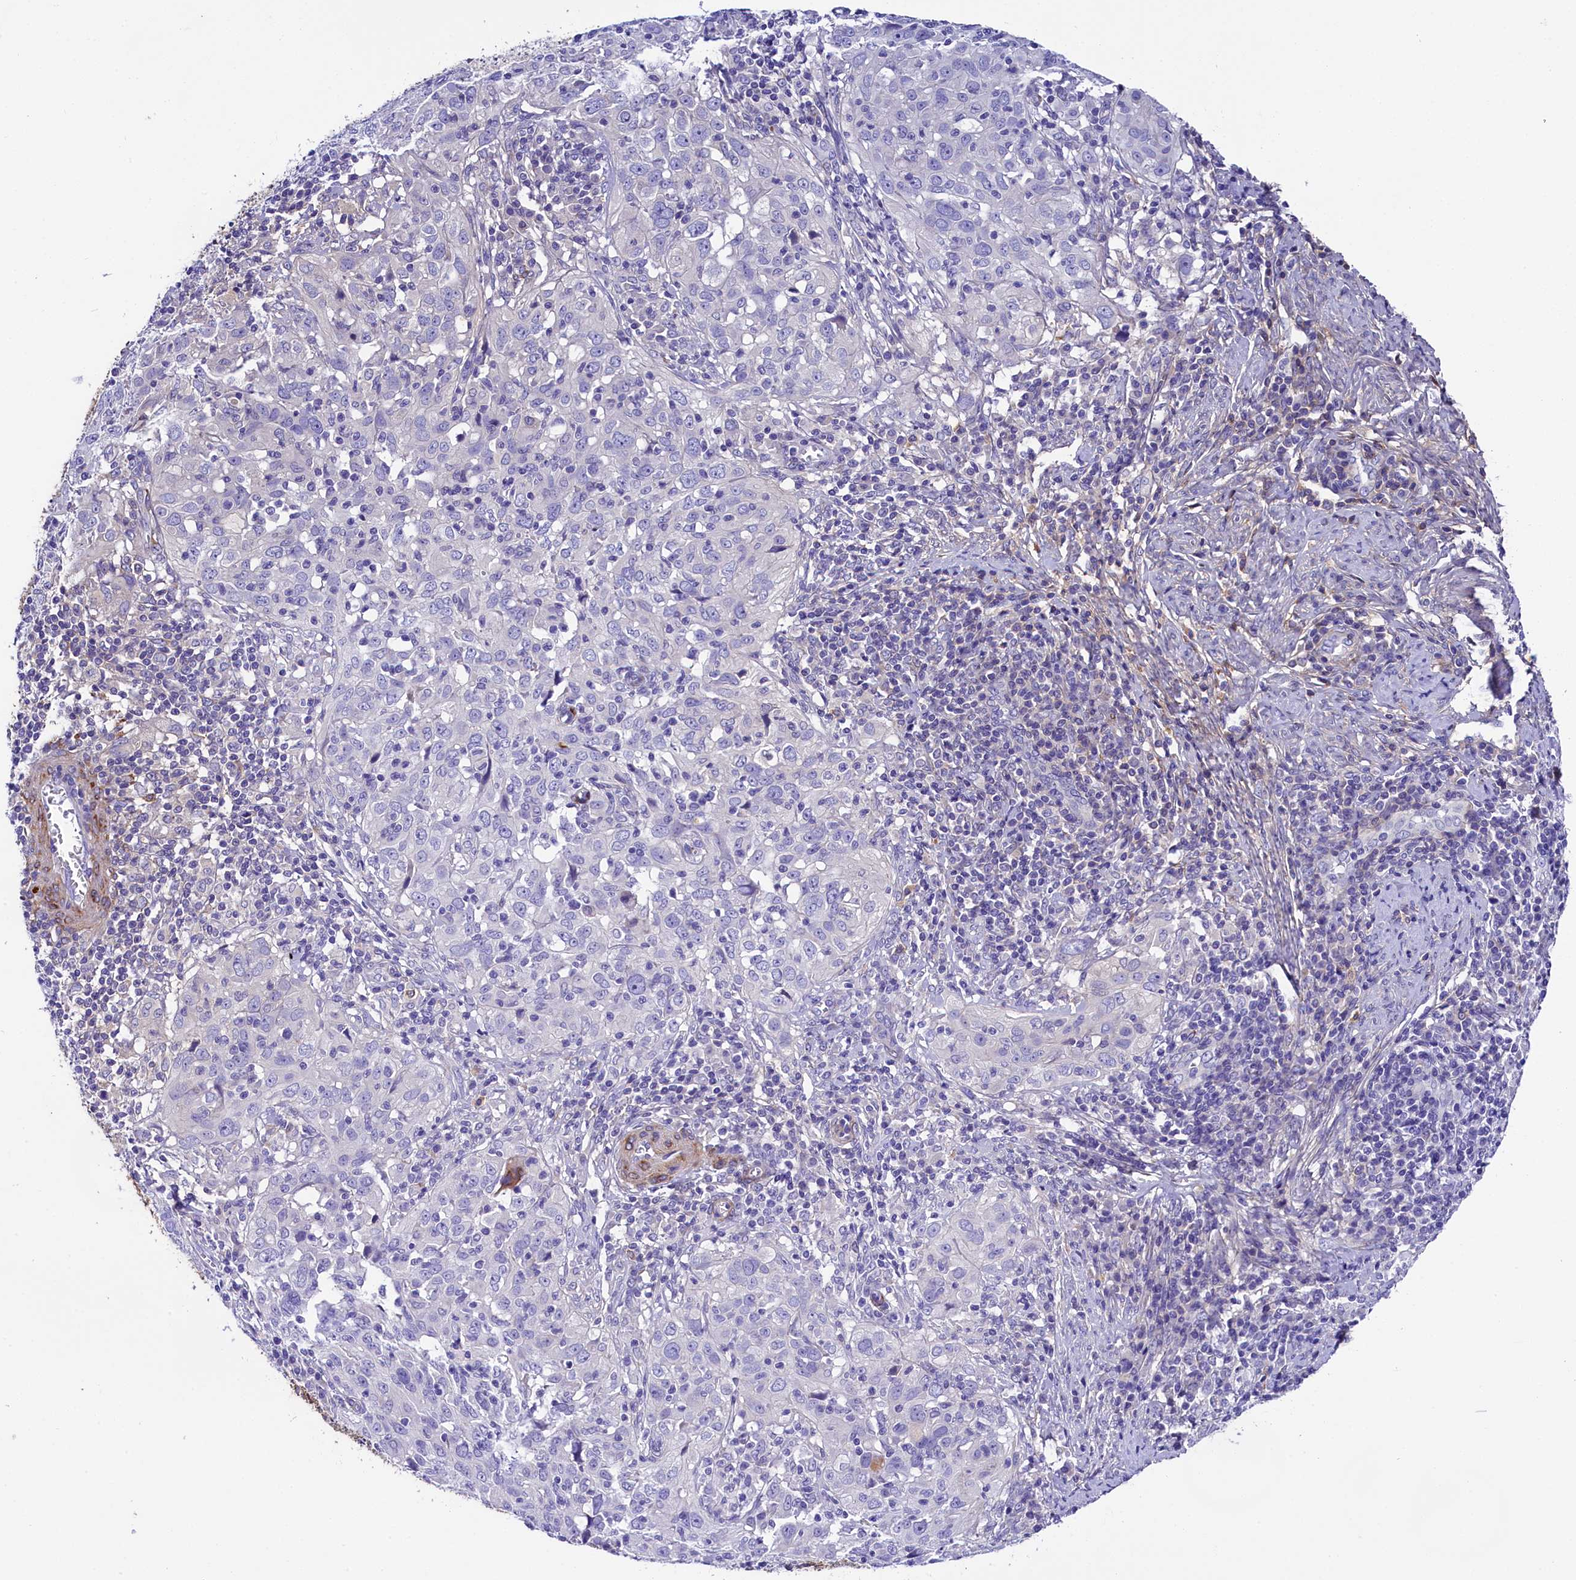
{"staining": {"intensity": "negative", "quantity": "none", "location": "none"}, "tissue": "cervical cancer", "cell_type": "Tumor cells", "image_type": "cancer", "snomed": [{"axis": "morphology", "description": "Normal tissue, NOS"}, {"axis": "morphology", "description": "Squamous cell carcinoma, NOS"}, {"axis": "topography", "description": "Cervix"}], "caption": "Tumor cells are negative for protein expression in human squamous cell carcinoma (cervical).", "gene": "SOD3", "patient": {"sex": "female", "age": 31}}